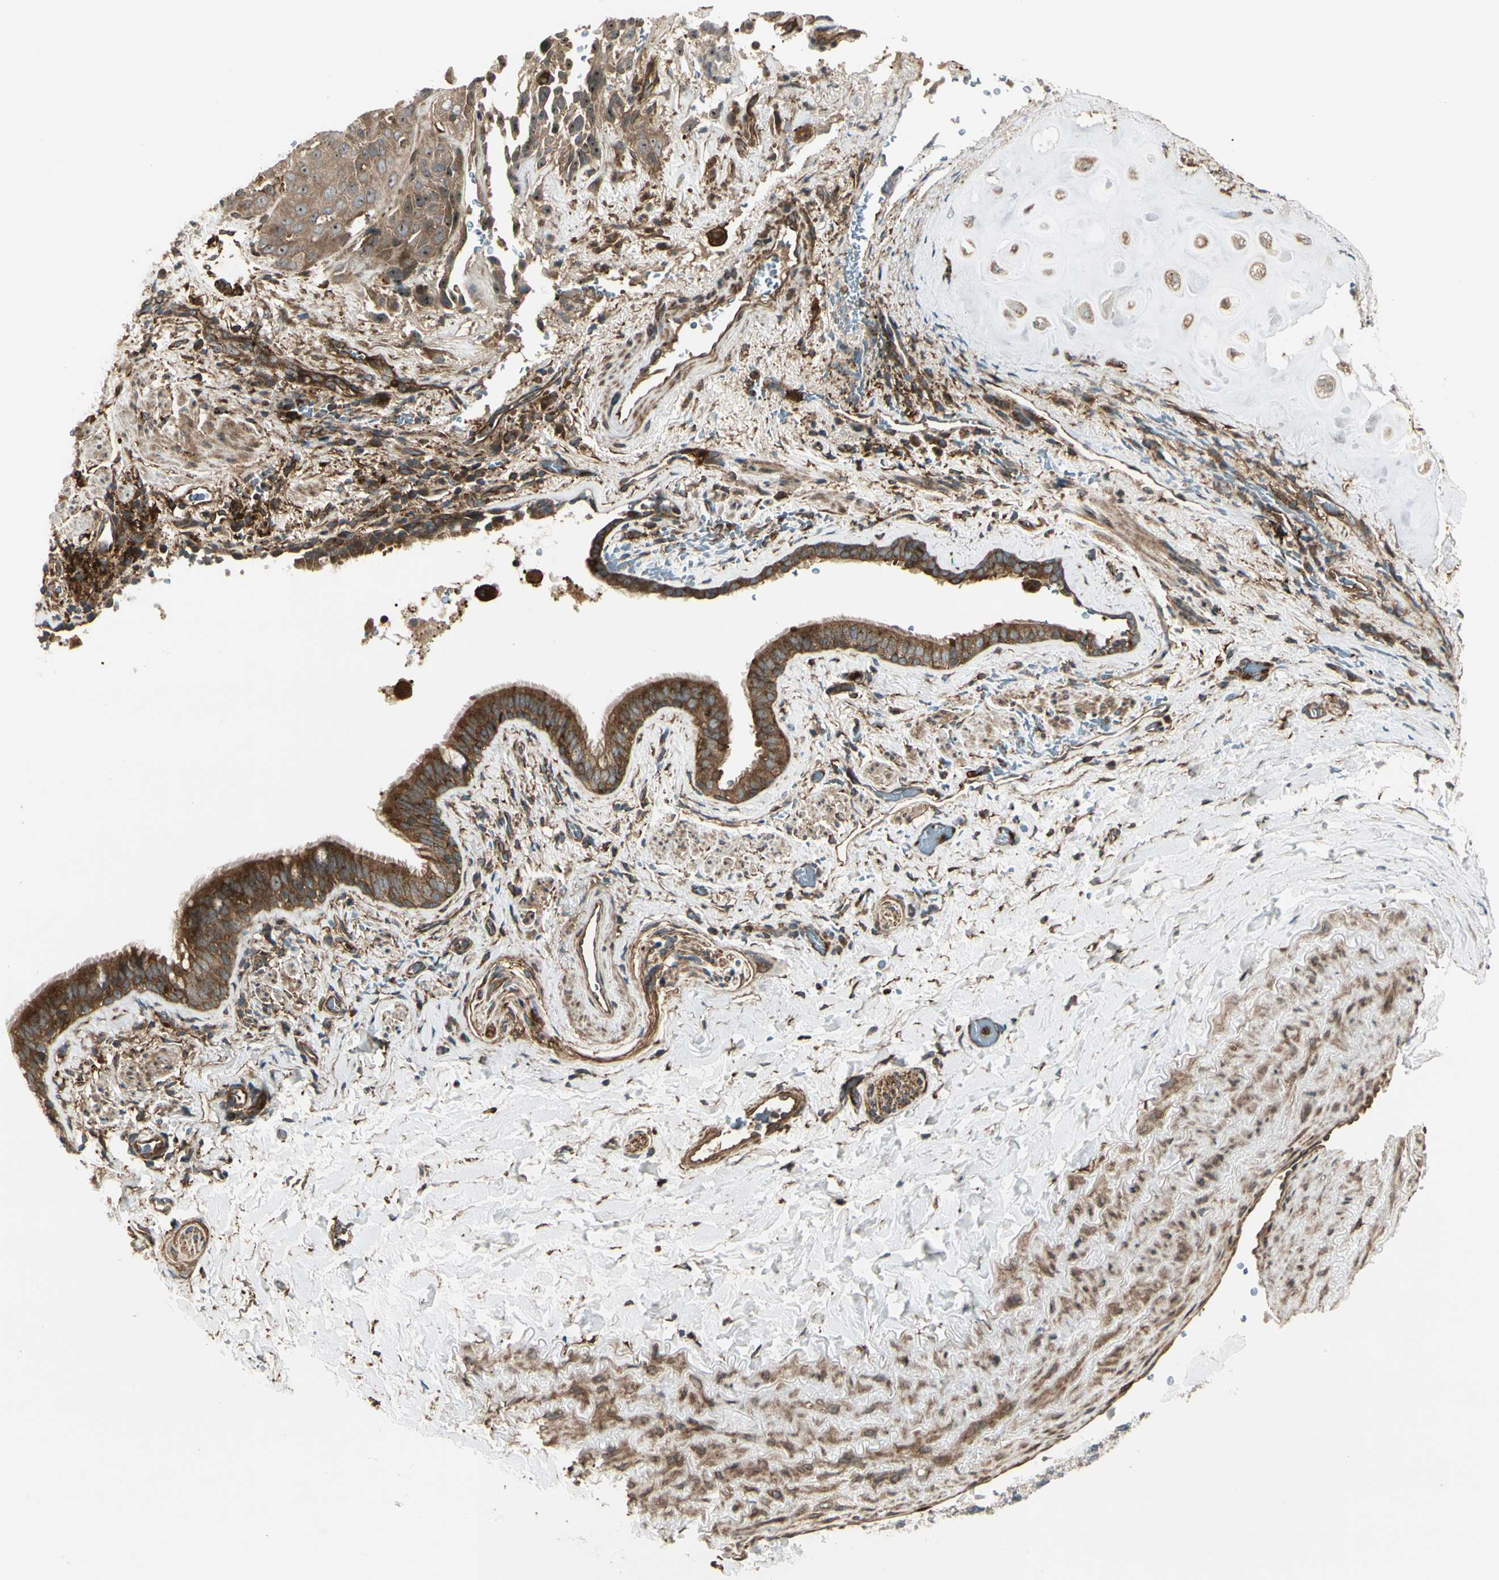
{"staining": {"intensity": "strong", "quantity": ">75%", "location": "cytoplasmic/membranous"}, "tissue": "lung cancer", "cell_type": "Tumor cells", "image_type": "cancer", "snomed": [{"axis": "morphology", "description": "Squamous cell carcinoma, NOS"}, {"axis": "topography", "description": "Lung"}], "caption": "Immunohistochemistry photomicrograph of neoplastic tissue: human lung cancer (squamous cell carcinoma) stained using immunohistochemistry demonstrates high levels of strong protein expression localized specifically in the cytoplasmic/membranous of tumor cells, appearing as a cytoplasmic/membranous brown color.", "gene": "FKBP15", "patient": {"sex": "male", "age": 54}}